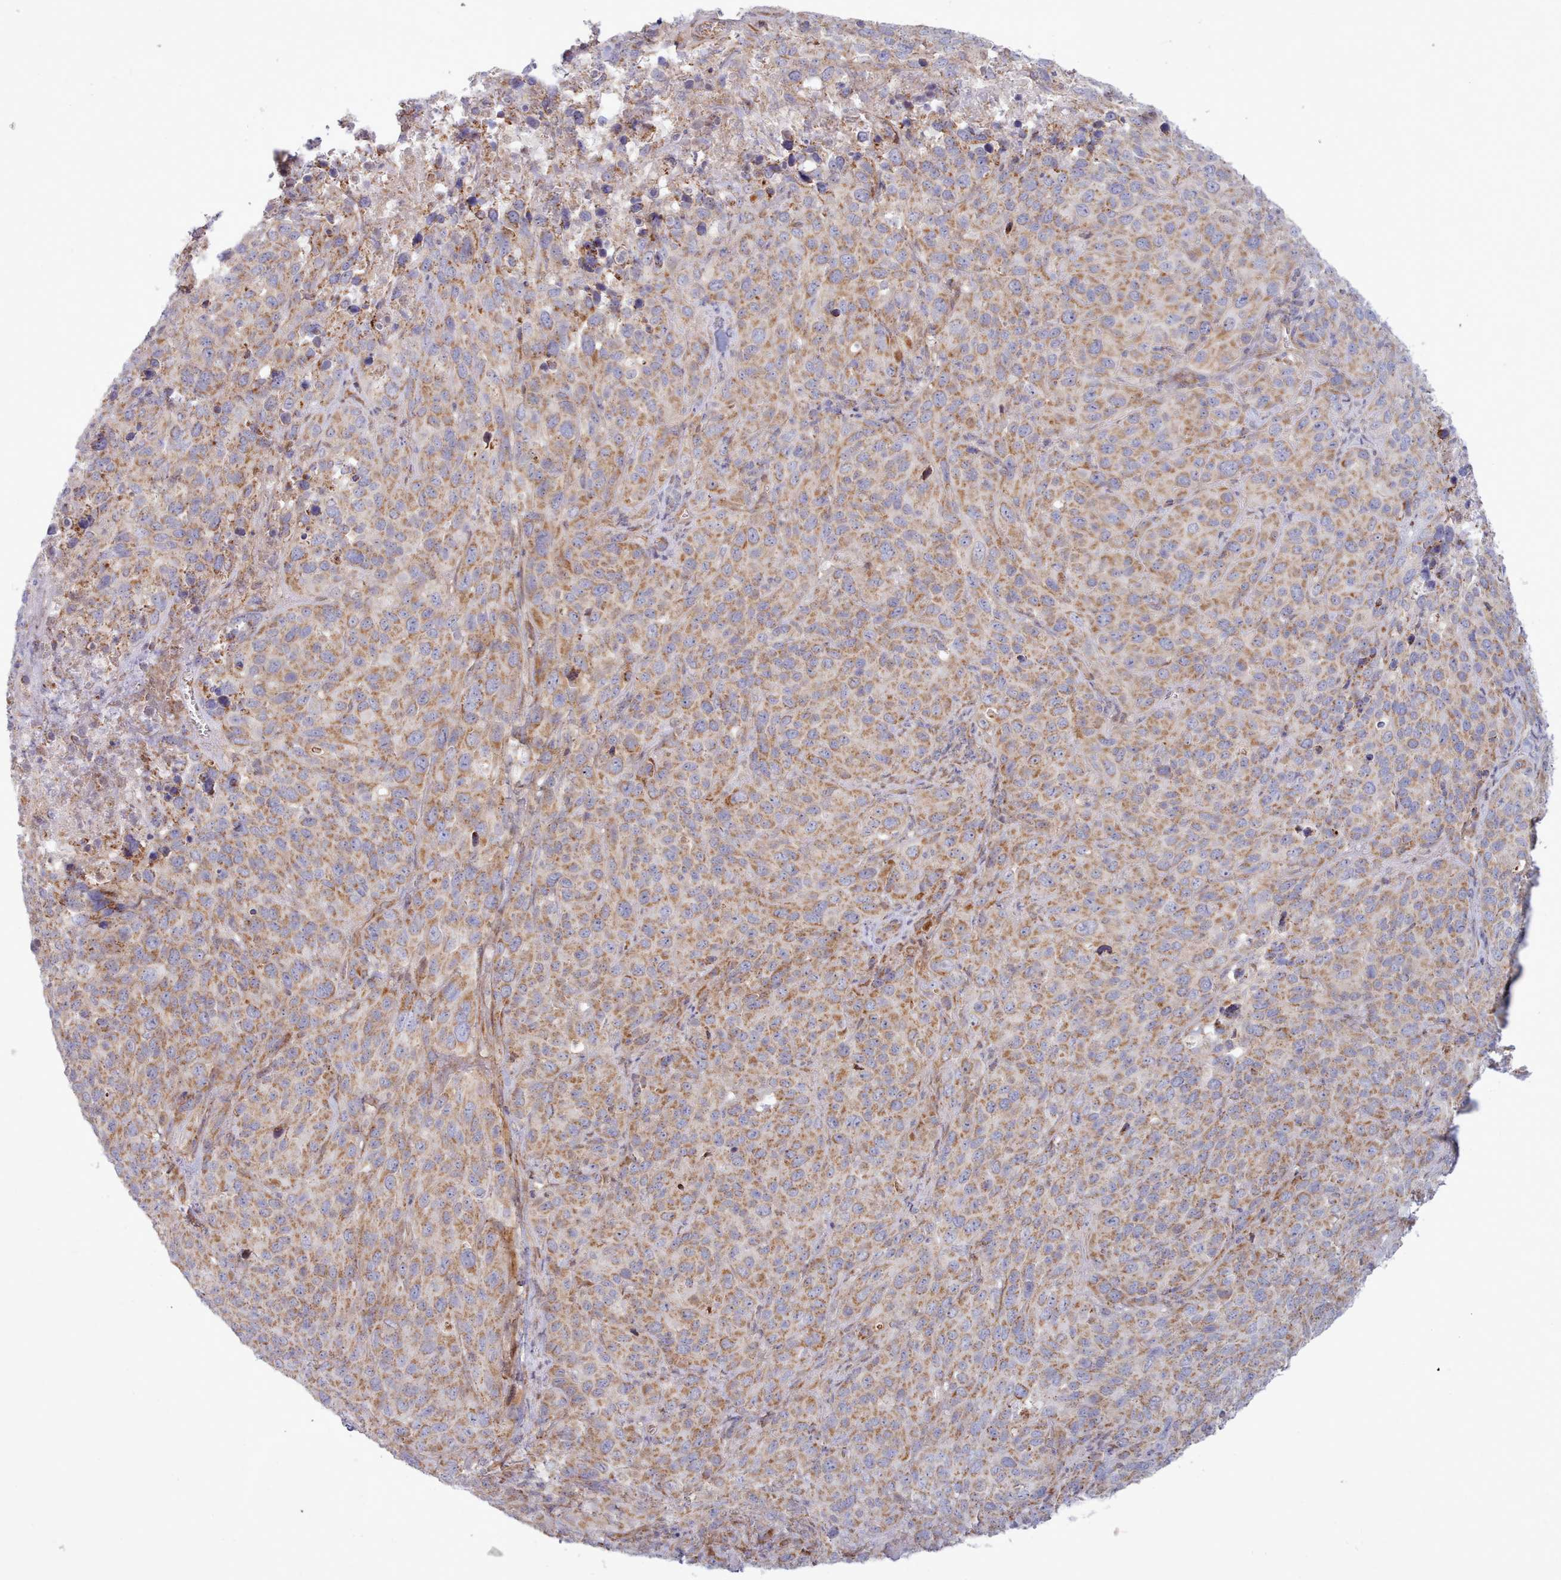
{"staining": {"intensity": "moderate", "quantity": ">75%", "location": "cytoplasmic/membranous"}, "tissue": "cervical cancer", "cell_type": "Tumor cells", "image_type": "cancer", "snomed": [{"axis": "morphology", "description": "Squamous cell carcinoma, NOS"}, {"axis": "topography", "description": "Cervix"}], "caption": "IHC staining of cervical cancer, which exhibits medium levels of moderate cytoplasmic/membranous staining in approximately >75% of tumor cells indicating moderate cytoplasmic/membranous protein positivity. The staining was performed using DAB (3,3'-diaminobenzidine) (brown) for protein detection and nuclei were counterstained in hematoxylin (blue).", "gene": "MRPL21", "patient": {"sex": "female", "age": 51}}